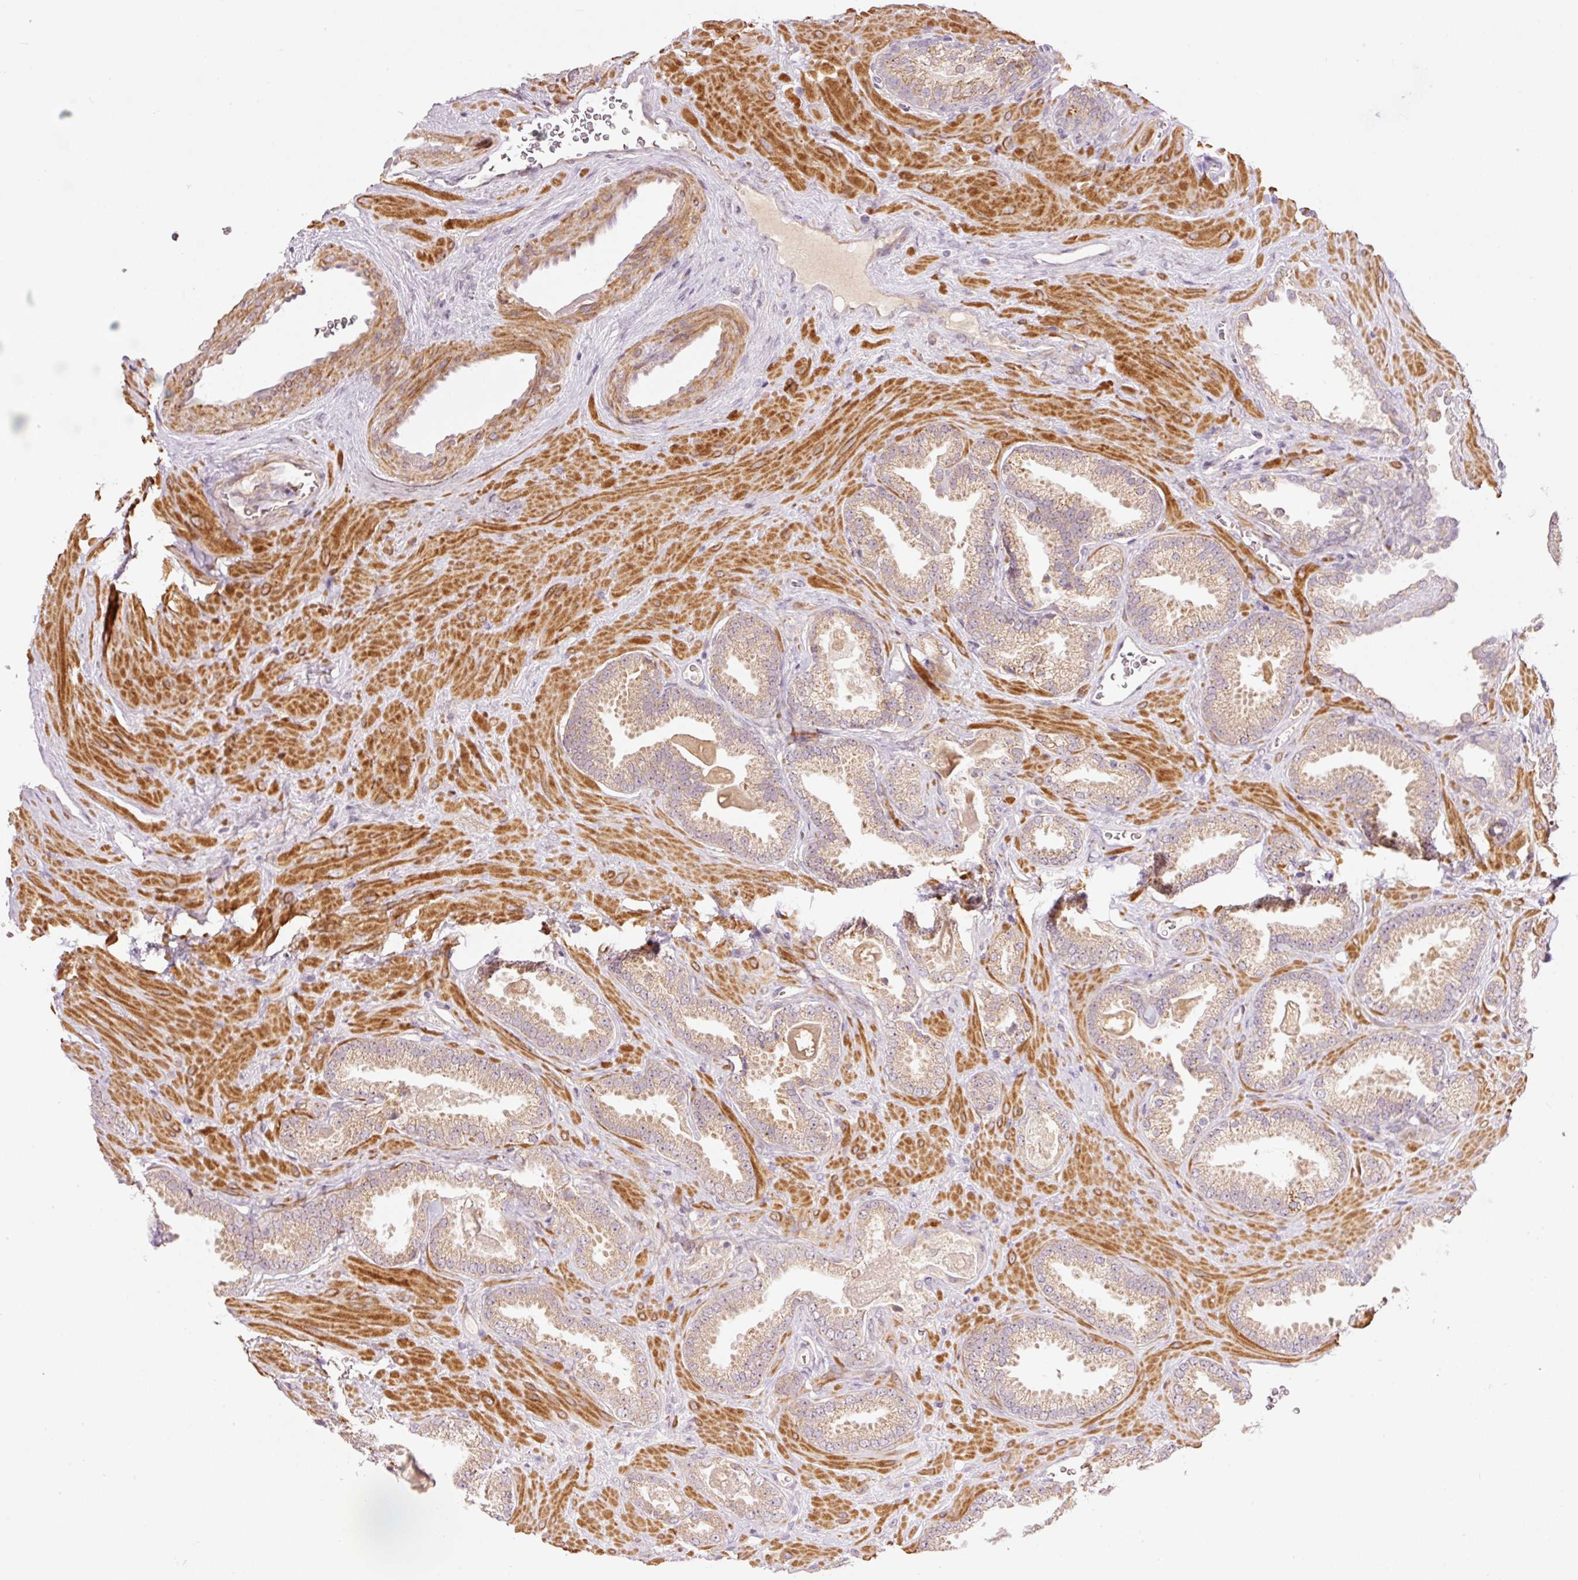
{"staining": {"intensity": "weak", "quantity": ">75%", "location": "cytoplasmic/membranous"}, "tissue": "prostate cancer", "cell_type": "Tumor cells", "image_type": "cancer", "snomed": [{"axis": "morphology", "description": "Adenocarcinoma, Low grade"}, {"axis": "topography", "description": "Prostate"}], "caption": "The histopathology image displays a brown stain indicating the presence of a protein in the cytoplasmic/membranous of tumor cells in prostate cancer (adenocarcinoma (low-grade)). The staining was performed using DAB, with brown indicating positive protein expression. Nuclei are stained blue with hematoxylin.", "gene": "SLC29A3", "patient": {"sex": "male", "age": 62}}